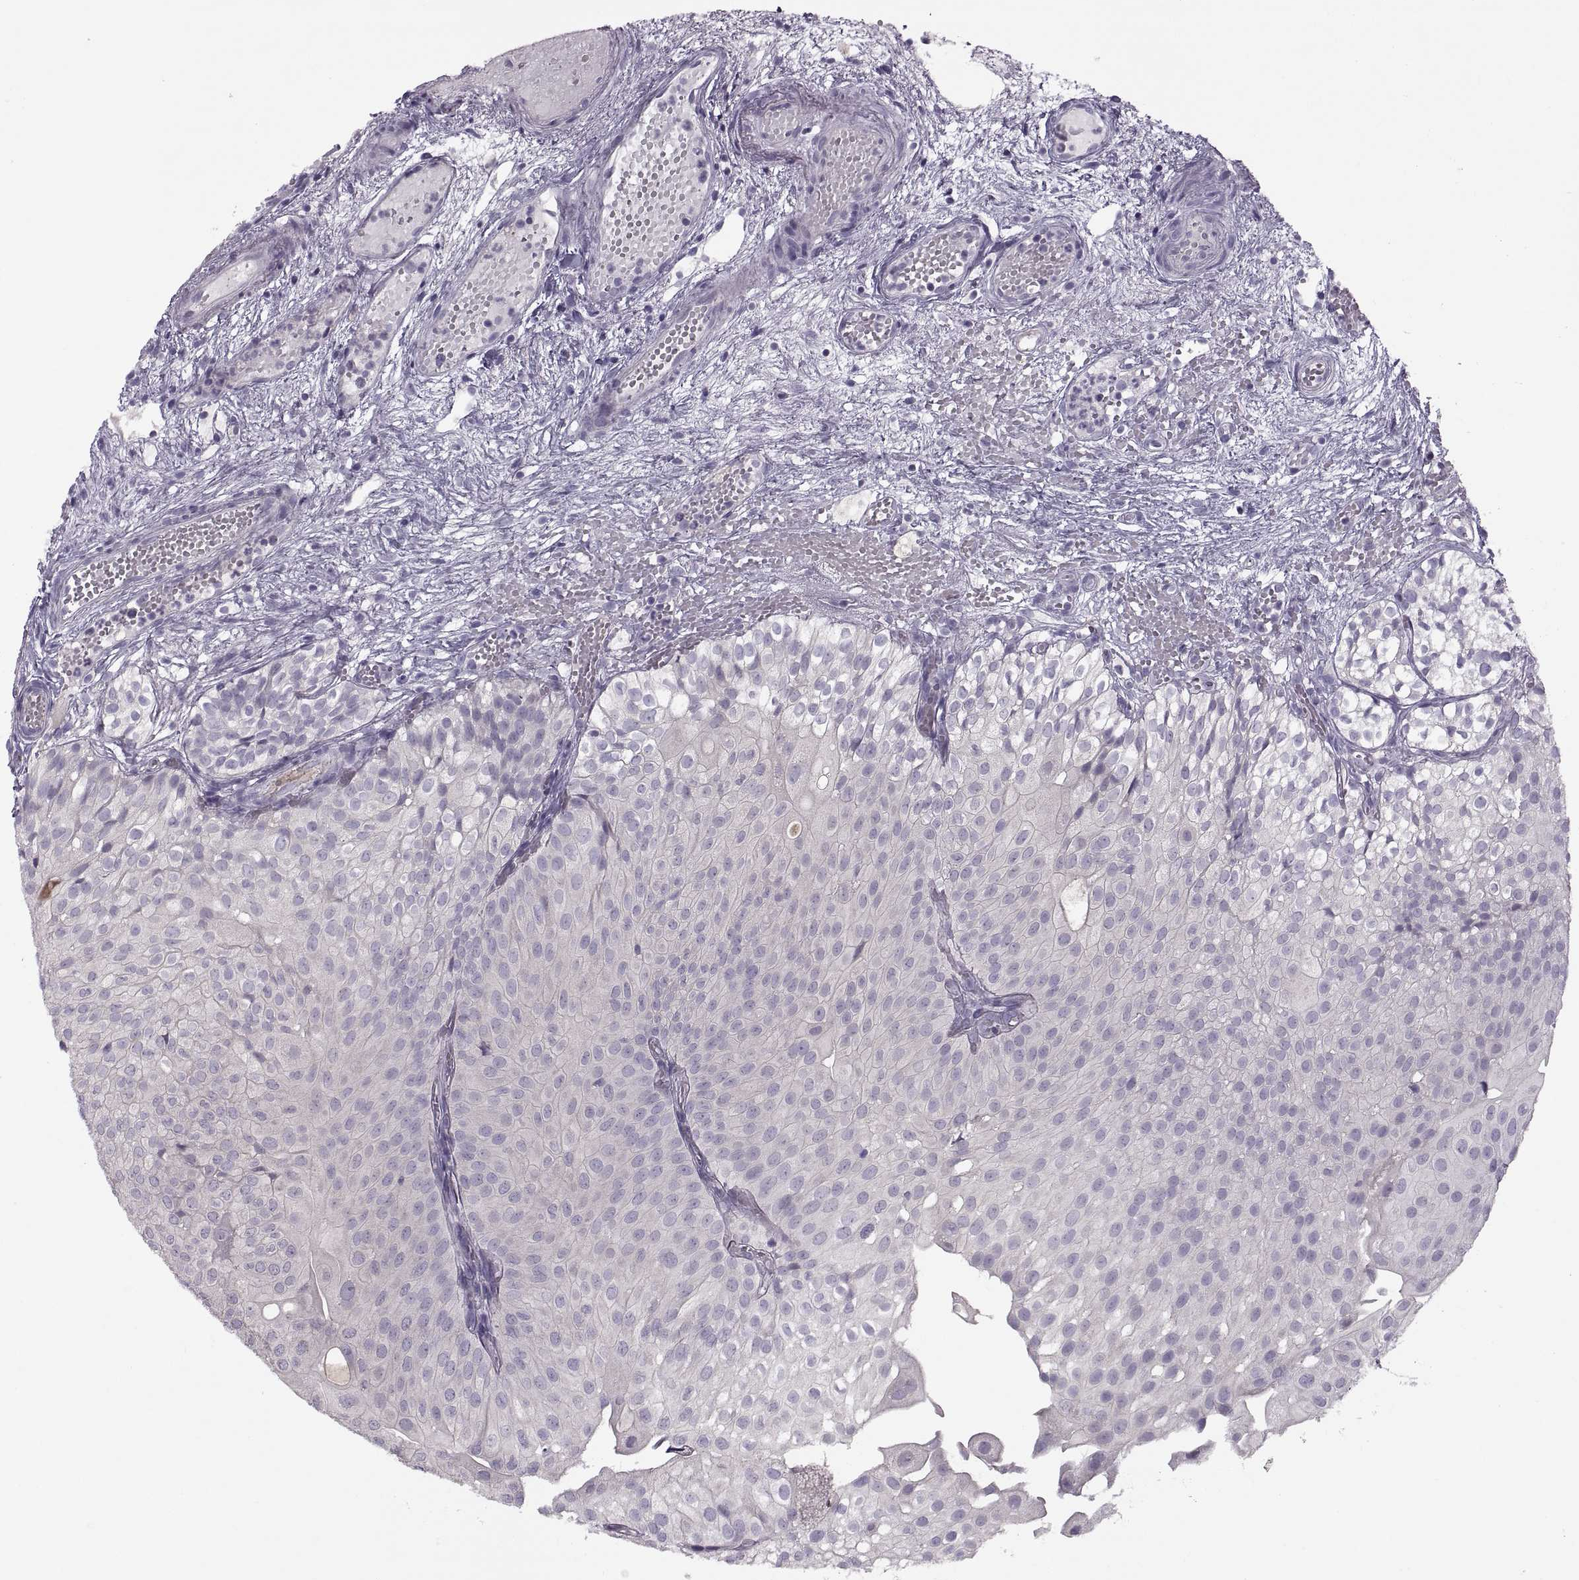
{"staining": {"intensity": "negative", "quantity": "none", "location": "none"}, "tissue": "urothelial cancer", "cell_type": "Tumor cells", "image_type": "cancer", "snomed": [{"axis": "morphology", "description": "Urothelial carcinoma, Low grade"}, {"axis": "topography", "description": "Urinary bladder"}], "caption": "This micrograph is of low-grade urothelial carcinoma stained with immunohistochemistry (IHC) to label a protein in brown with the nuclei are counter-stained blue. There is no expression in tumor cells. (DAB (3,3'-diaminobenzidine) IHC, high magnification).", "gene": "H2AP", "patient": {"sex": "male", "age": 72}}